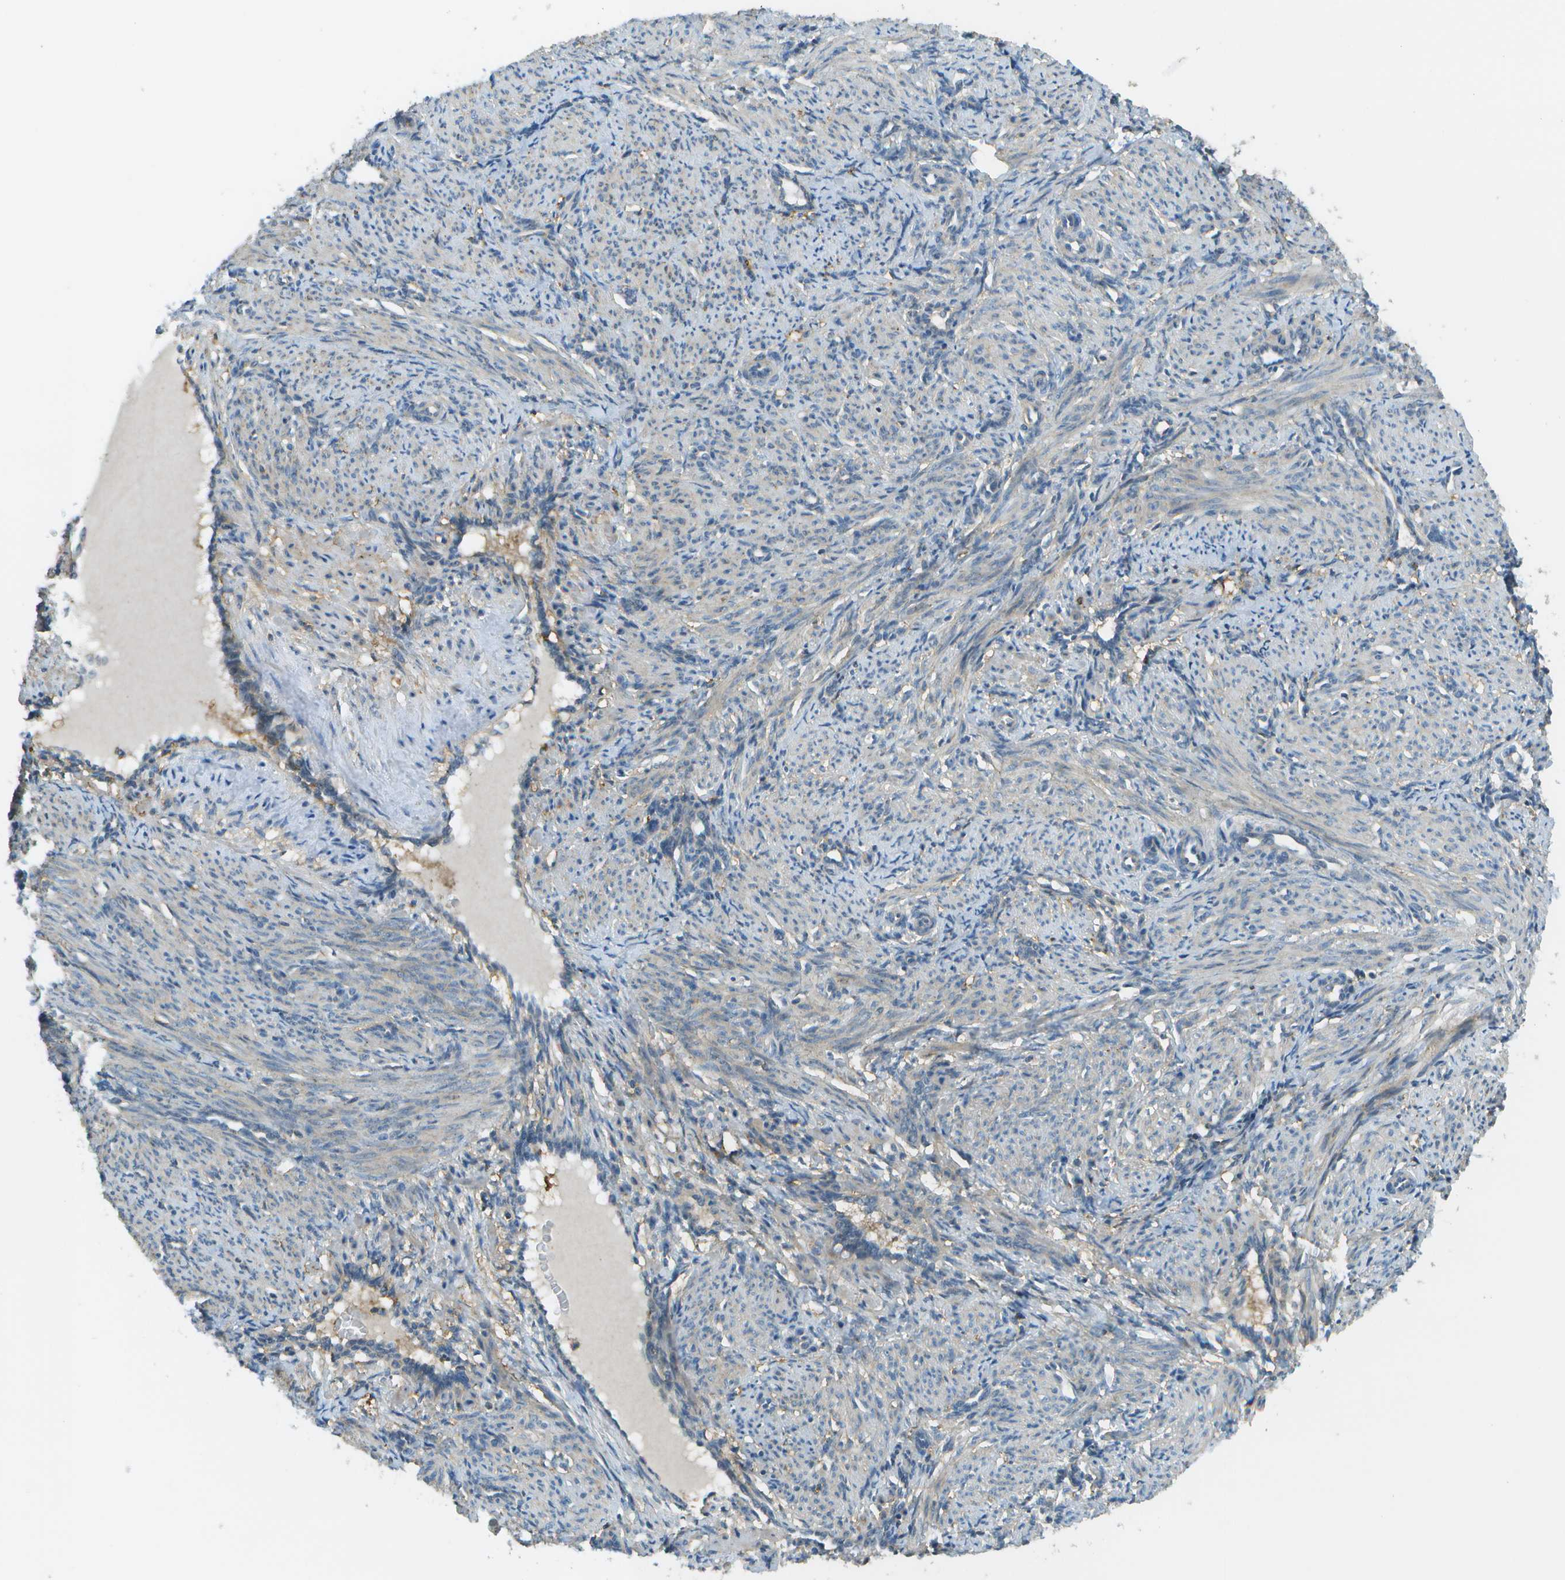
{"staining": {"intensity": "weak", "quantity": "25%-75%", "location": "cytoplasmic/membranous"}, "tissue": "smooth muscle", "cell_type": "Smooth muscle cells", "image_type": "normal", "snomed": [{"axis": "morphology", "description": "Normal tissue, NOS"}, {"axis": "topography", "description": "Endometrium"}], "caption": "A high-resolution histopathology image shows IHC staining of normal smooth muscle, which demonstrates weak cytoplasmic/membranous expression in about 25%-75% of smooth muscle cells. (Brightfield microscopy of DAB IHC at high magnification).", "gene": "LRRC66", "patient": {"sex": "female", "age": 33}}